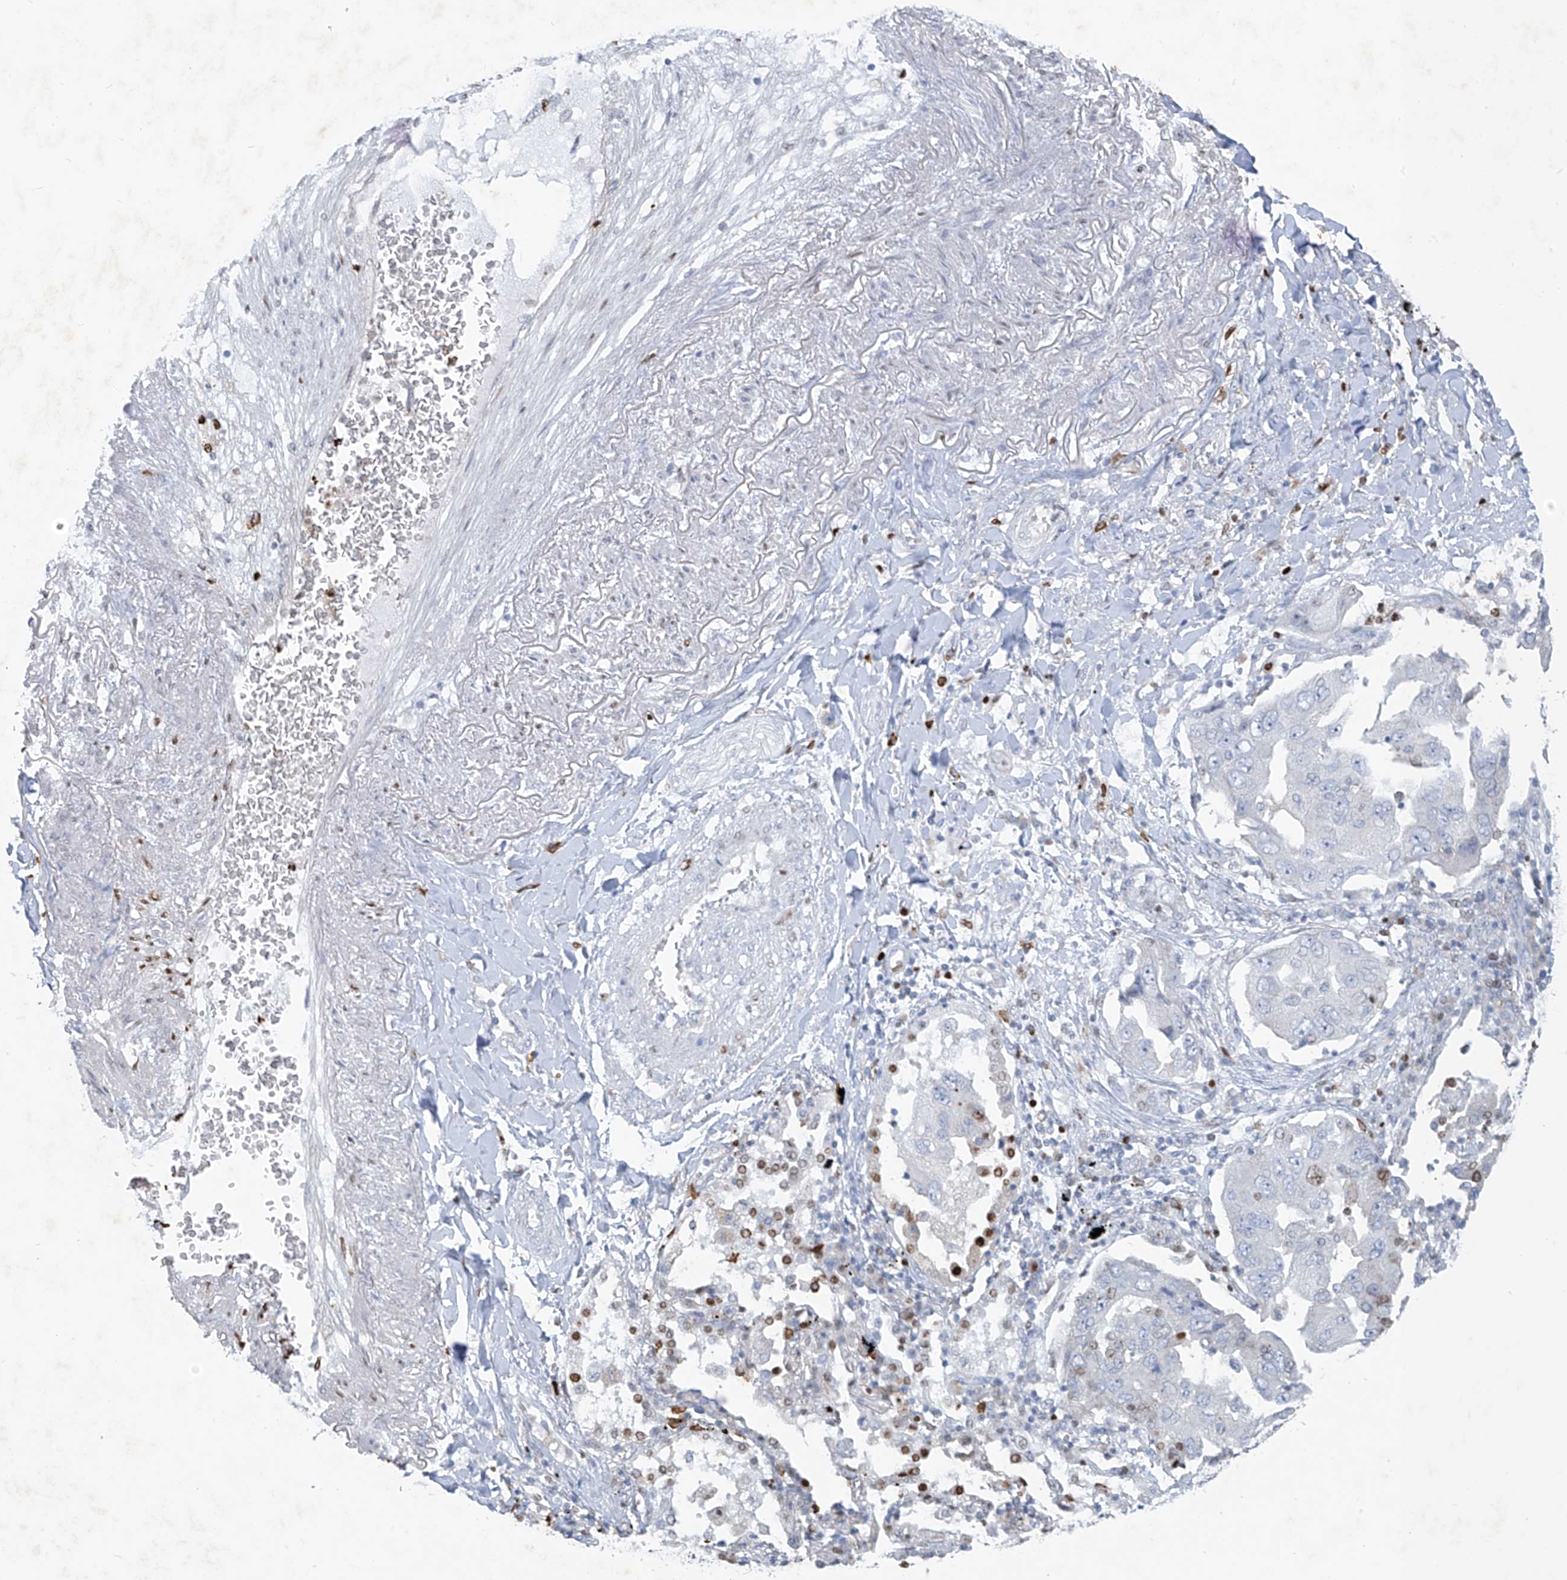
{"staining": {"intensity": "negative", "quantity": "none", "location": "none"}, "tissue": "lung cancer", "cell_type": "Tumor cells", "image_type": "cancer", "snomed": [{"axis": "morphology", "description": "Adenocarcinoma, NOS"}, {"axis": "topography", "description": "Lung"}], "caption": "The image displays no staining of tumor cells in lung cancer.", "gene": "CX3CR1", "patient": {"sex": "female", "age": 65}}